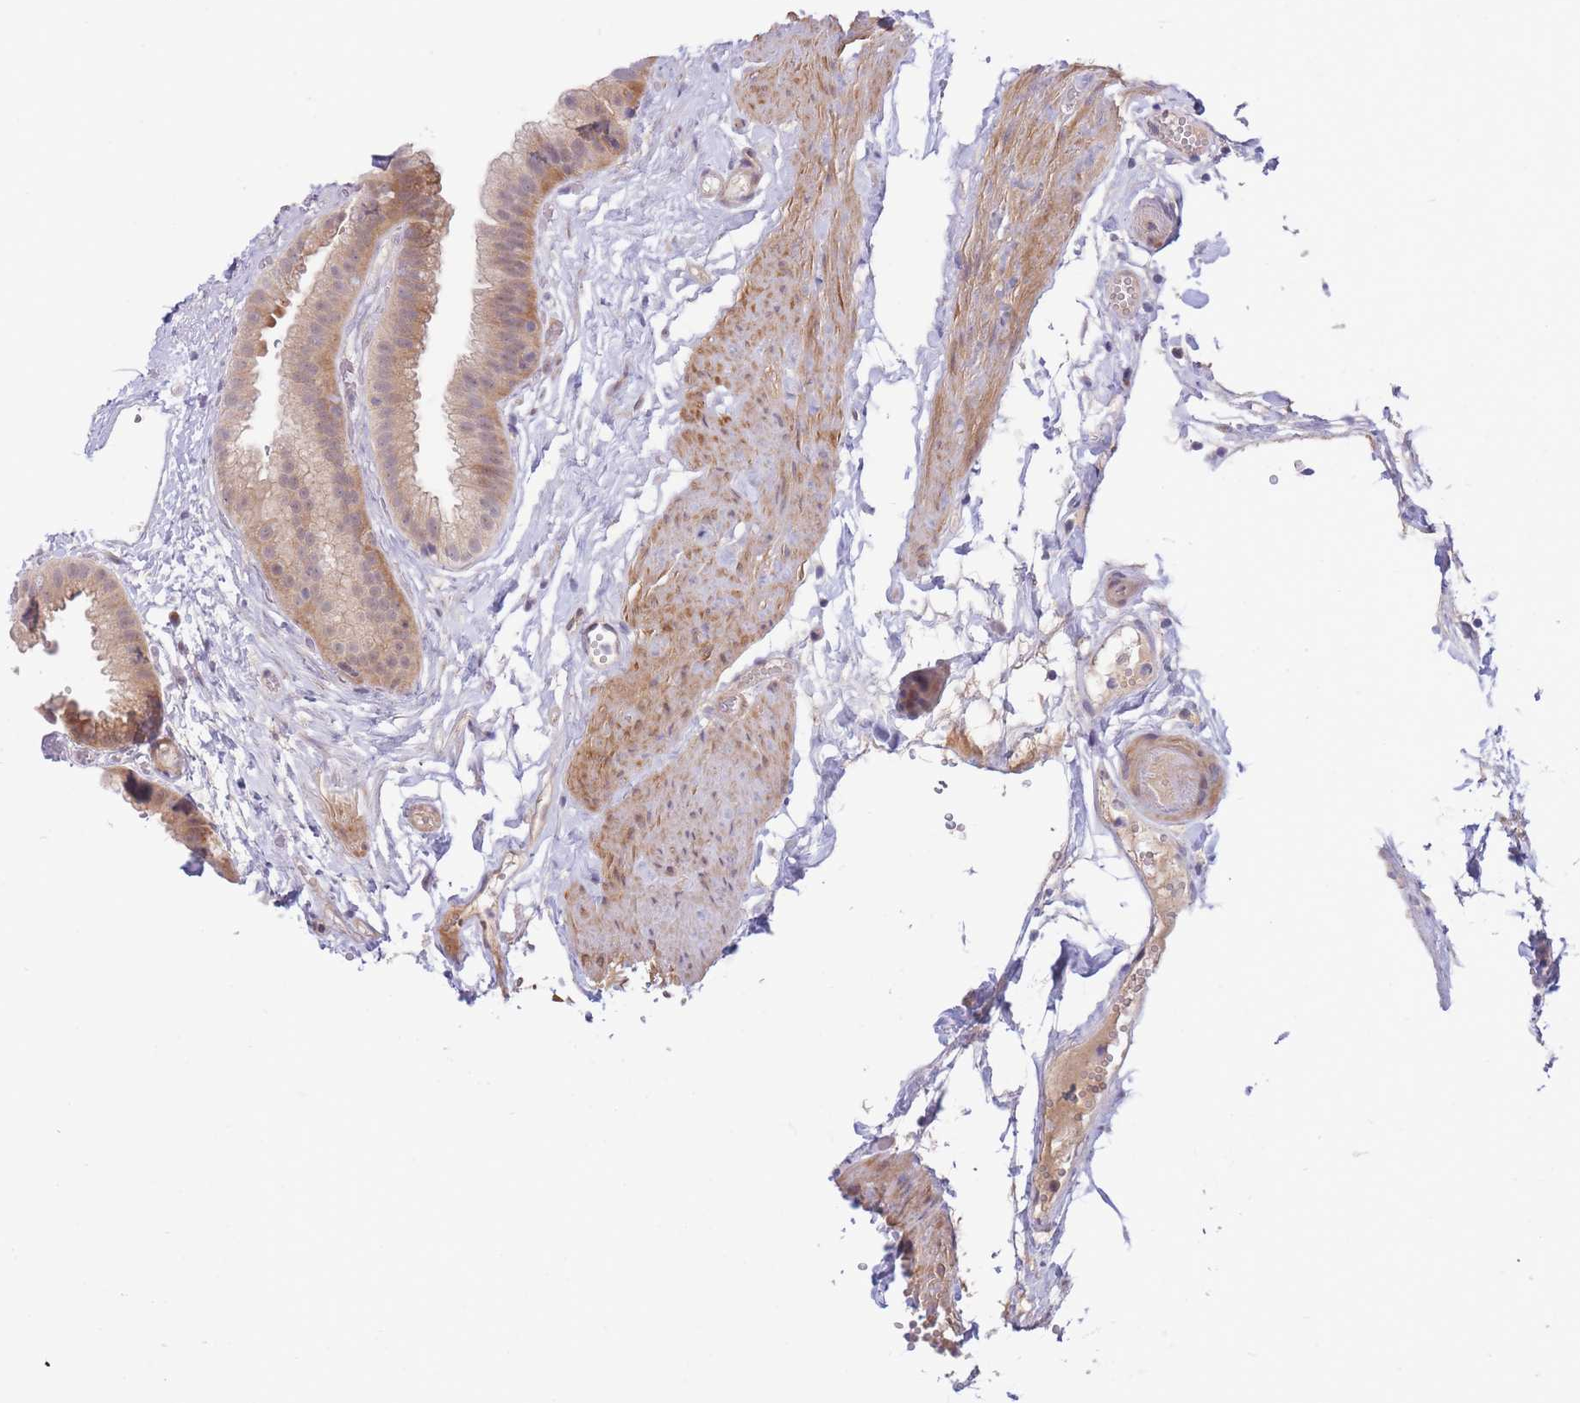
{"staining": {"intensity": "moderate", "quantity": ">75%", "location": "cytoplasmic/membranous"}, "tissue": "gallbladder", "cell_type": "Glandular cells", "image_type": "normal", "snomed": [{"axis": "morphology", "description": "Normal tissue, NOS"}, {"axis": "topography", "description": "Gallbladder"}], "caption": "A brown stain highlights moderate cytoplasmic/membranous staining of a protein in glandular cells of benign gallbladder. Using DAB (brown) and hematoxylin (blue) stains, captured at high magnification using brightfield microscopy.", "gene": "APOL4", "patient": {"sex": "female", "age": 61}}